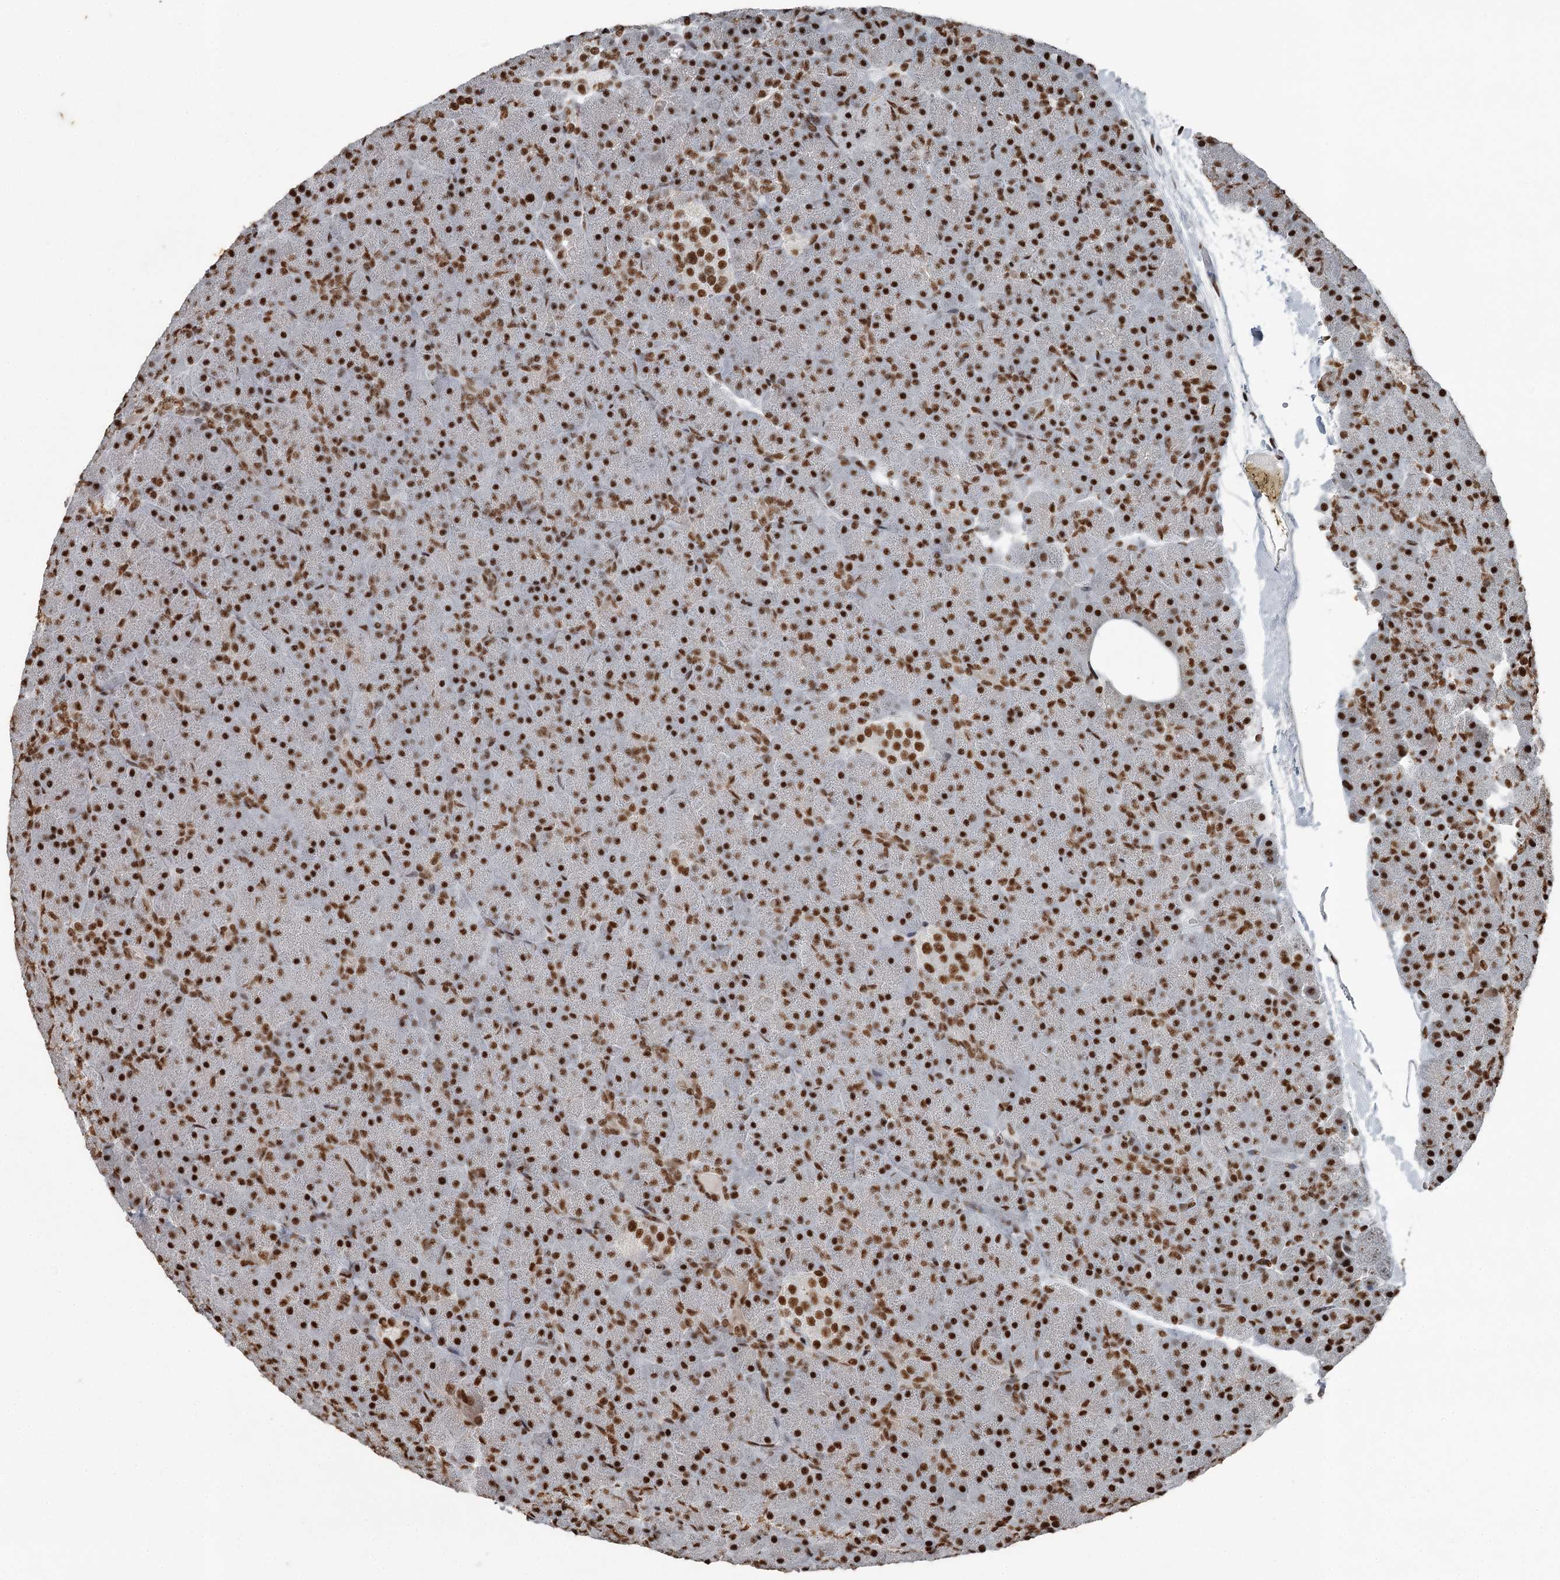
{"staining": {"intensity": "strong", "quantity": ">75%", "location": "nuclear"}, "tissue": "pancreas", "cell_type": "Exocrine glandular cells", "image_type": "normal", "snomed": [{"axis": "morphology", "description": "Normal tissue, NOS"}, {"axis": "topography", "description": "Pancreas"}], "caption": "Immunohistochemical staining of benign pancreas reveals >75% levels of strong nuclear protein positivity in approximately >75% of exocrine glandular cells. (DAB IHC, brown staining for protein, blue staining for nuclei).", "gene": "RBBP7", "patient": {"sex": "male", "age": 36}}